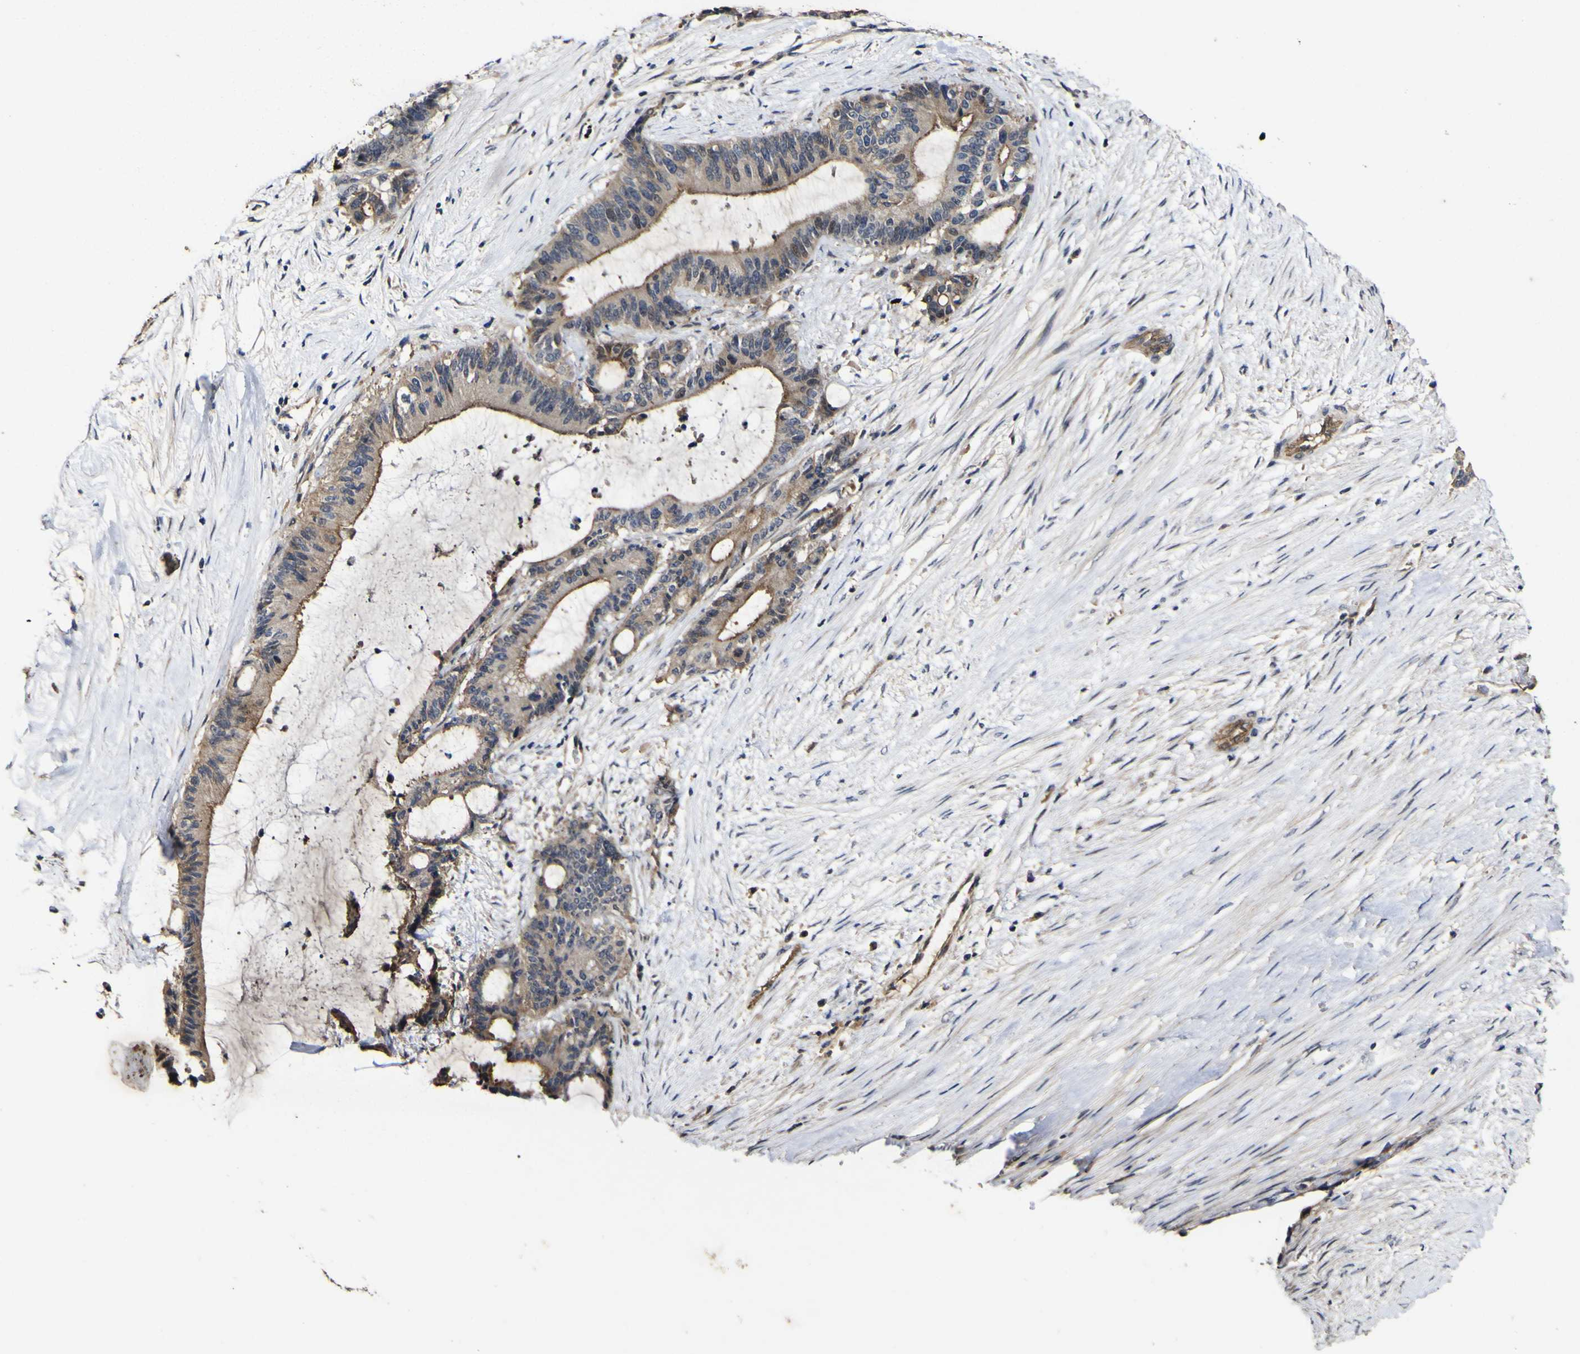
{"staining": {"intensity": "moderate", "quantity": ">75%", "location": "cytoplasmic/membranous"}, "tissue": "liver cancer", "cell_type": "Tumor cells", "image_type": "cancer", "snomed": [{"axis": "morphology", "description": "Cholangiocarcinoma"}, {"axis": "topography", "description": "Liver"}], "caption": "Protein staining of liver cancer (cholangiocarcinoma) tissue reveals moderate cytoplasmic/membranous positivity in about >75% of tumor cells. (DAB = brown stain, brightfield microscopy at high magnification).", "gene": "CCL2", "patient": {"sex": "female", "age": 73}}